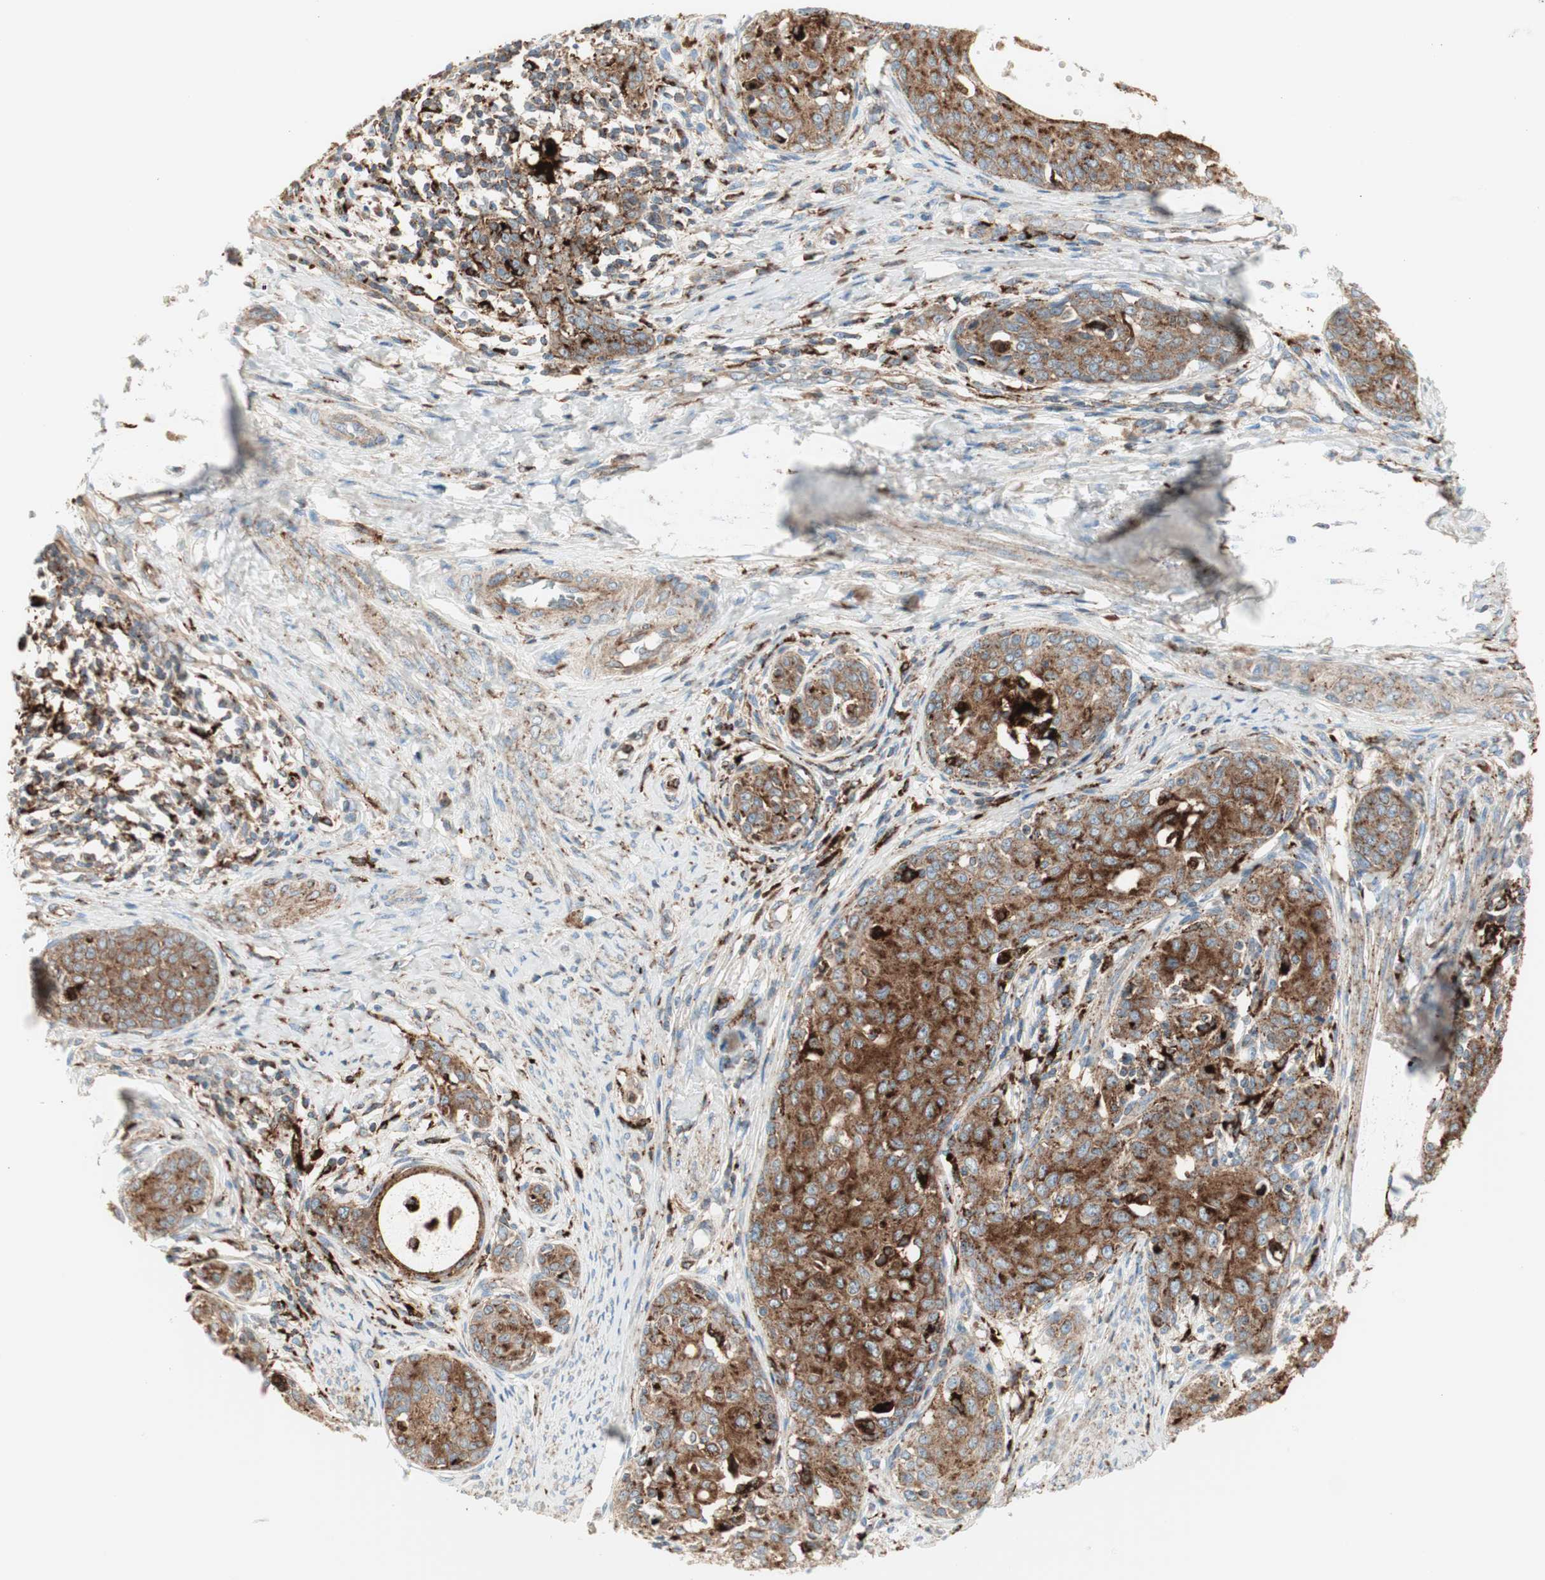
{"staining": {"intensity": "moderate", "quantity": "25%-75%", "location": "cytoplasmic/membranous"}, "tissue": "cervical cancer", "cell_type": "Tumor cells", "image_type": "cancer", "snomed": [{"axis": "morphology", "description": "Squamous cell carcinoma, NOS"}, {"axis": "morphology", "description": "Adenocarcinoma, NOS"}, {"axis": "topography", "description": "Cervix"}], "caption": "High-magnification brightfield microscopy of cervical cancer stained with DAB (brown) and counterstained with hematoxylin (blue). tumor cells exhibit moderate cytoplasmic/membranous positivity is seen in about25%-75% of cells.", "gene": "ATP6V1G1", "patient": {"sex": "female", "age": 52}}